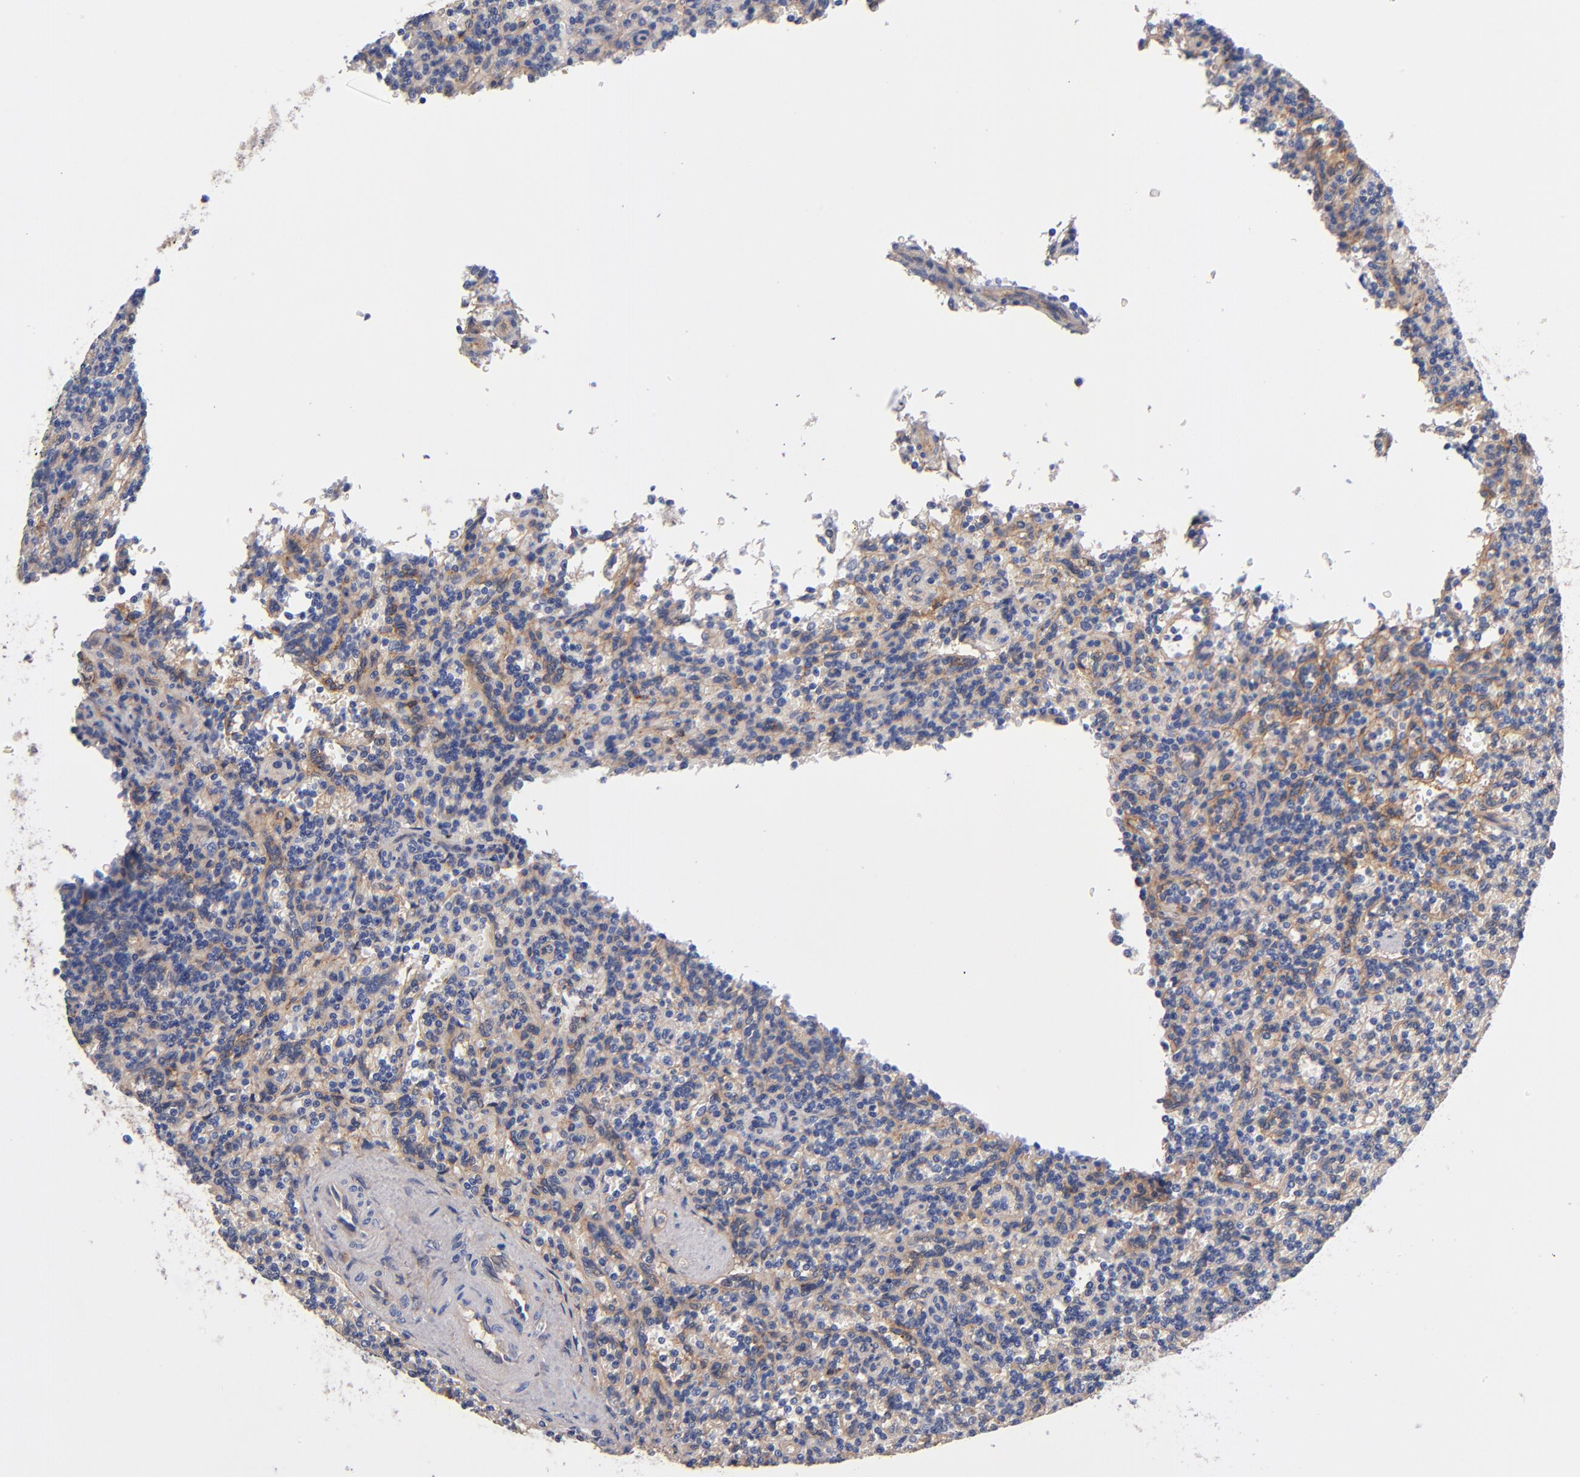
{"staining": {"intensity": "negative", "quantity": "none", "location": "none"}, "tissue": "lymphoma", "cell_type": "Tumor cells", "image_type": "cancer", "snomed": [{"axis": "morphology", "description": "Malignant lymphoma, non-Hodgkin's type, Low grade"}, {"axis": "topography", "description": "Spleen"}], "caption": "Tumor cells are negative for brown protein staining in lymphoma.", "gene": "PLSCR4", "patient": {"sex": "male", "age": 73}}